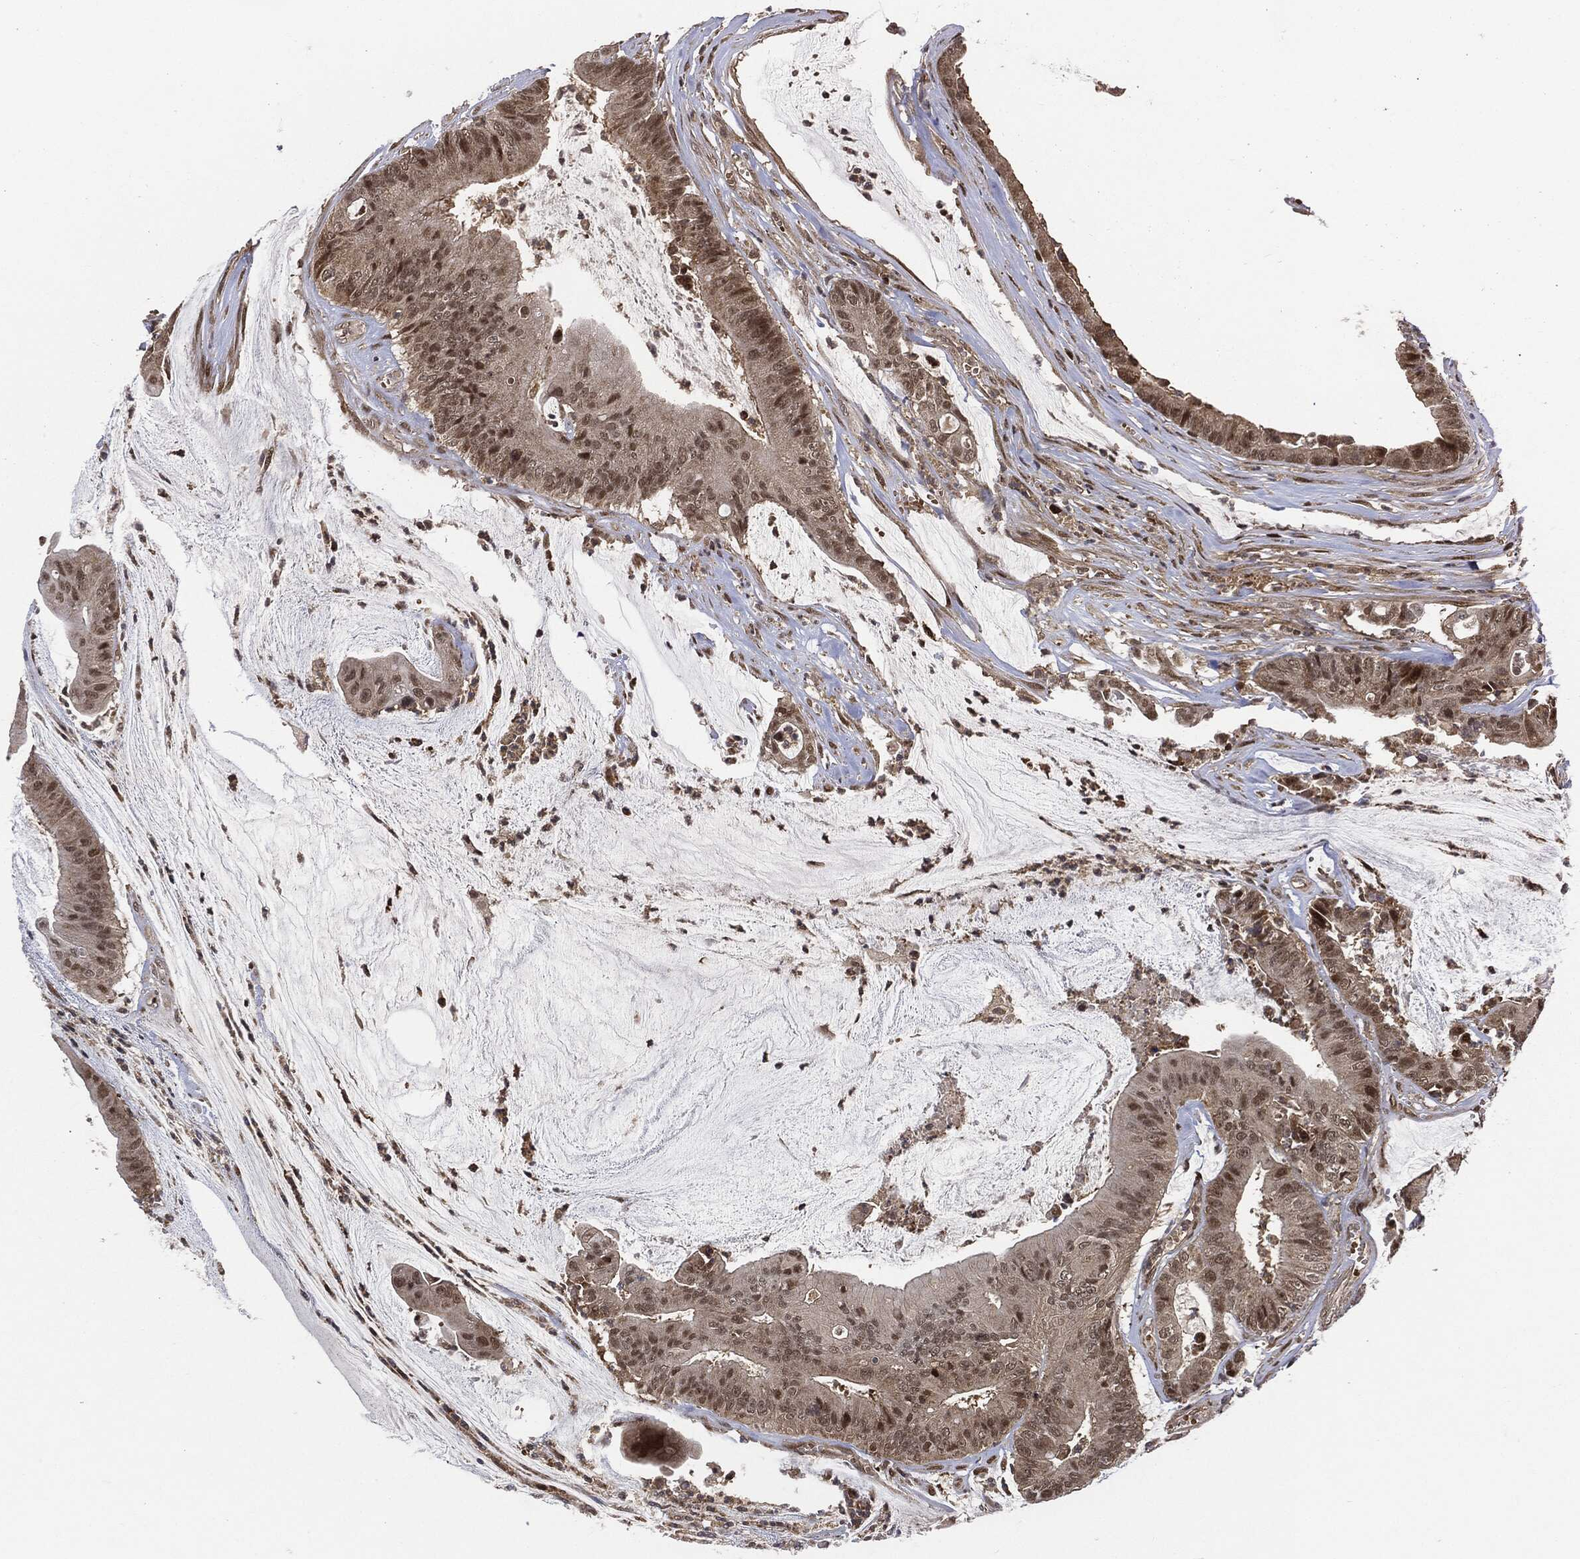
{"staining": {"intensity": "moderate", "quantity": "<25%", "location": "nuclear"}, "tissue": "colorectal cancer", "cell_type": "Tumor cells", "image_type": "cancer", "snomed": [{"axis": "morphology", "description": "Adenocarcinoma, NOS"}, {"axis": "topography", "description": "Colon"}], "caption": "About <25% of tumor cells in human colorectal cancer demonstrate moderate nuclear protein expression as visualized by brown immunohistochemical staining.", "gene": "CUTA", "patient": {"sex": "female", "age": 69}}